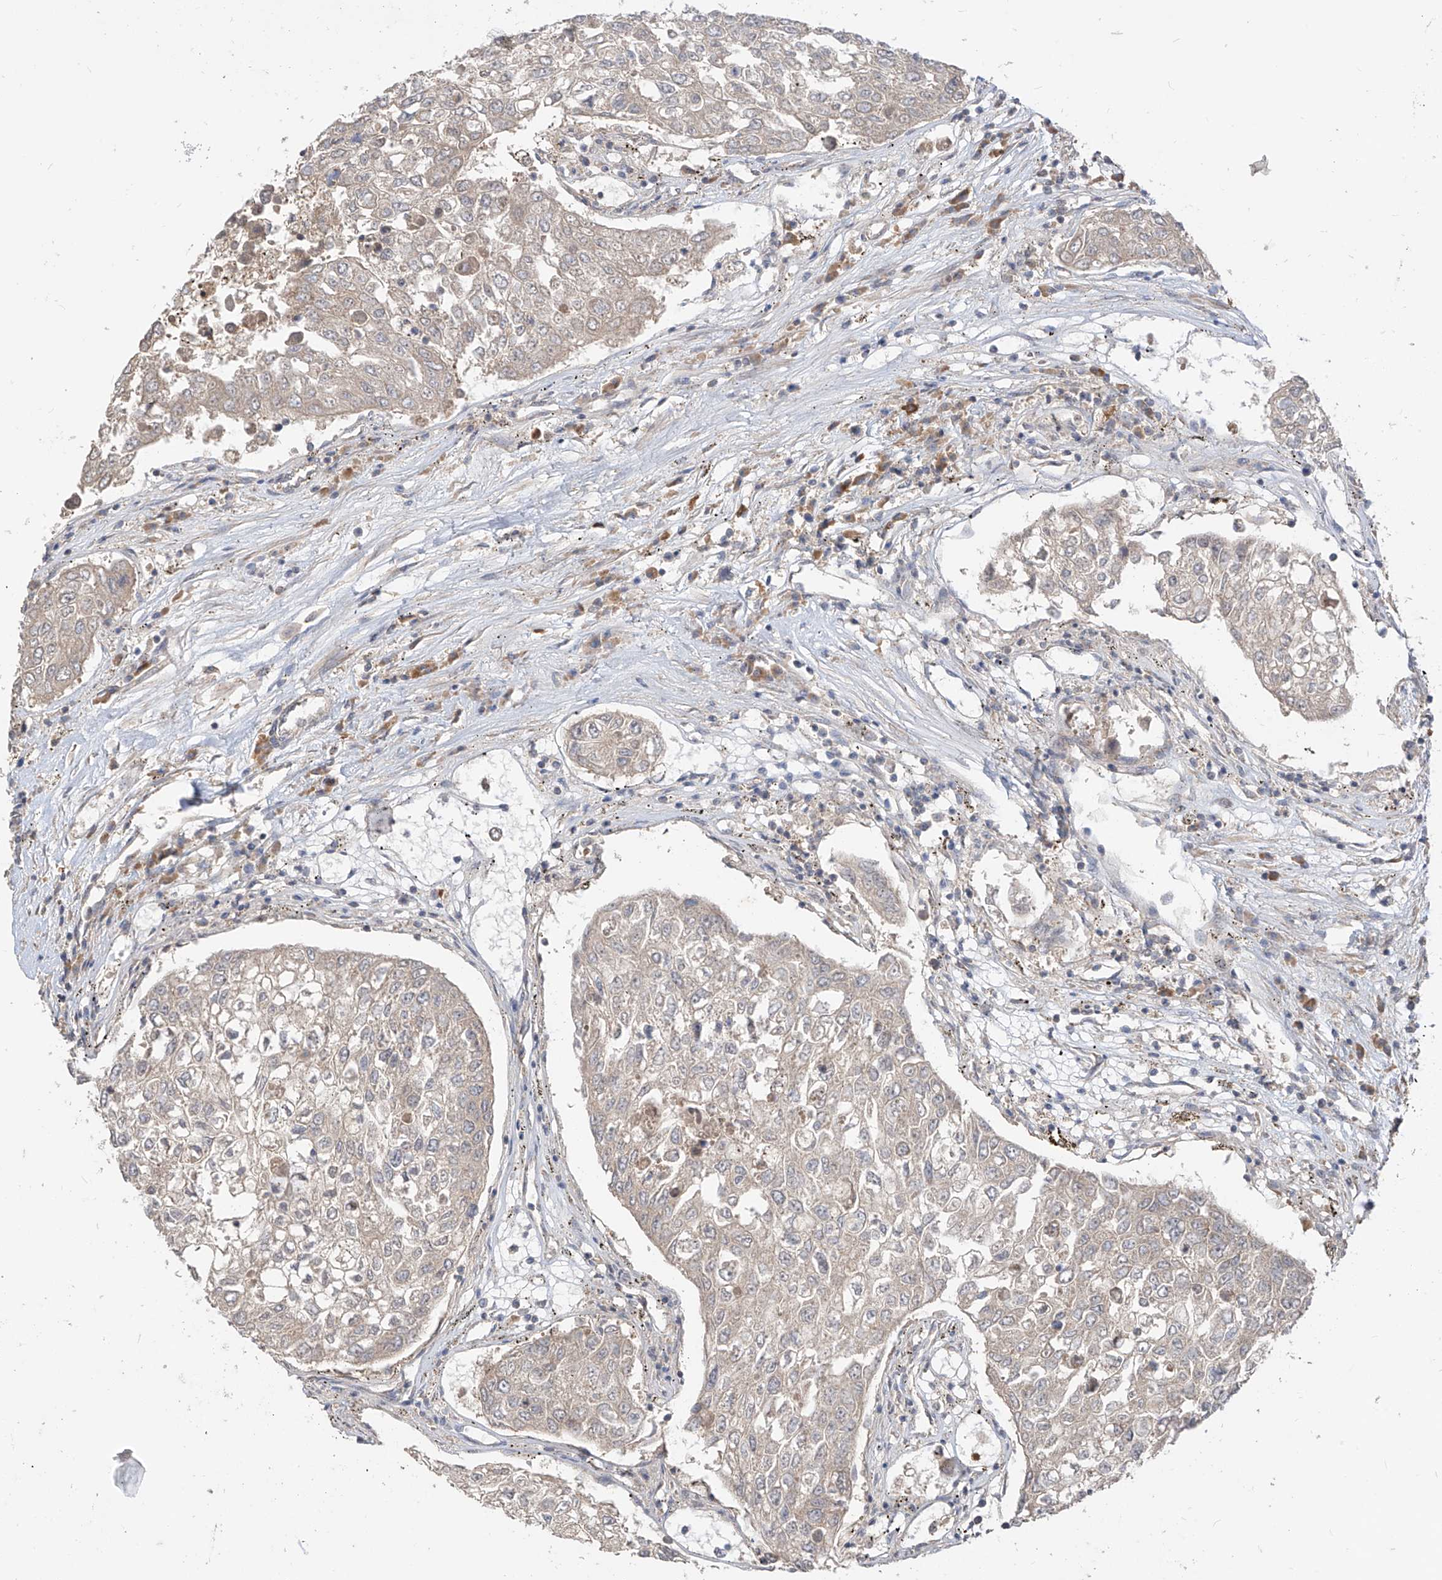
{"staining": {"intensity": "negative", "quantity": "none", "location": "none"}, "tissue": "urothelial cancer", "cell_type": "Tumor cells", "image_type": "cancer", "snomed": [{"axis": "morphology", "description": "Urothelial carcinoma, High grade"}, {"axis": "topography", "description": "Lymph node"}, {"axis": "topography", "description": "Urinary bladder"}], "caption": "High power microscopy micrograph of an IHC photomicrograph of high-grade urothelial carcinoma, revealing no significant staining in tumor cells.", "gene": "MTUS2", "patient": {"sex": "male", "age": 51}}